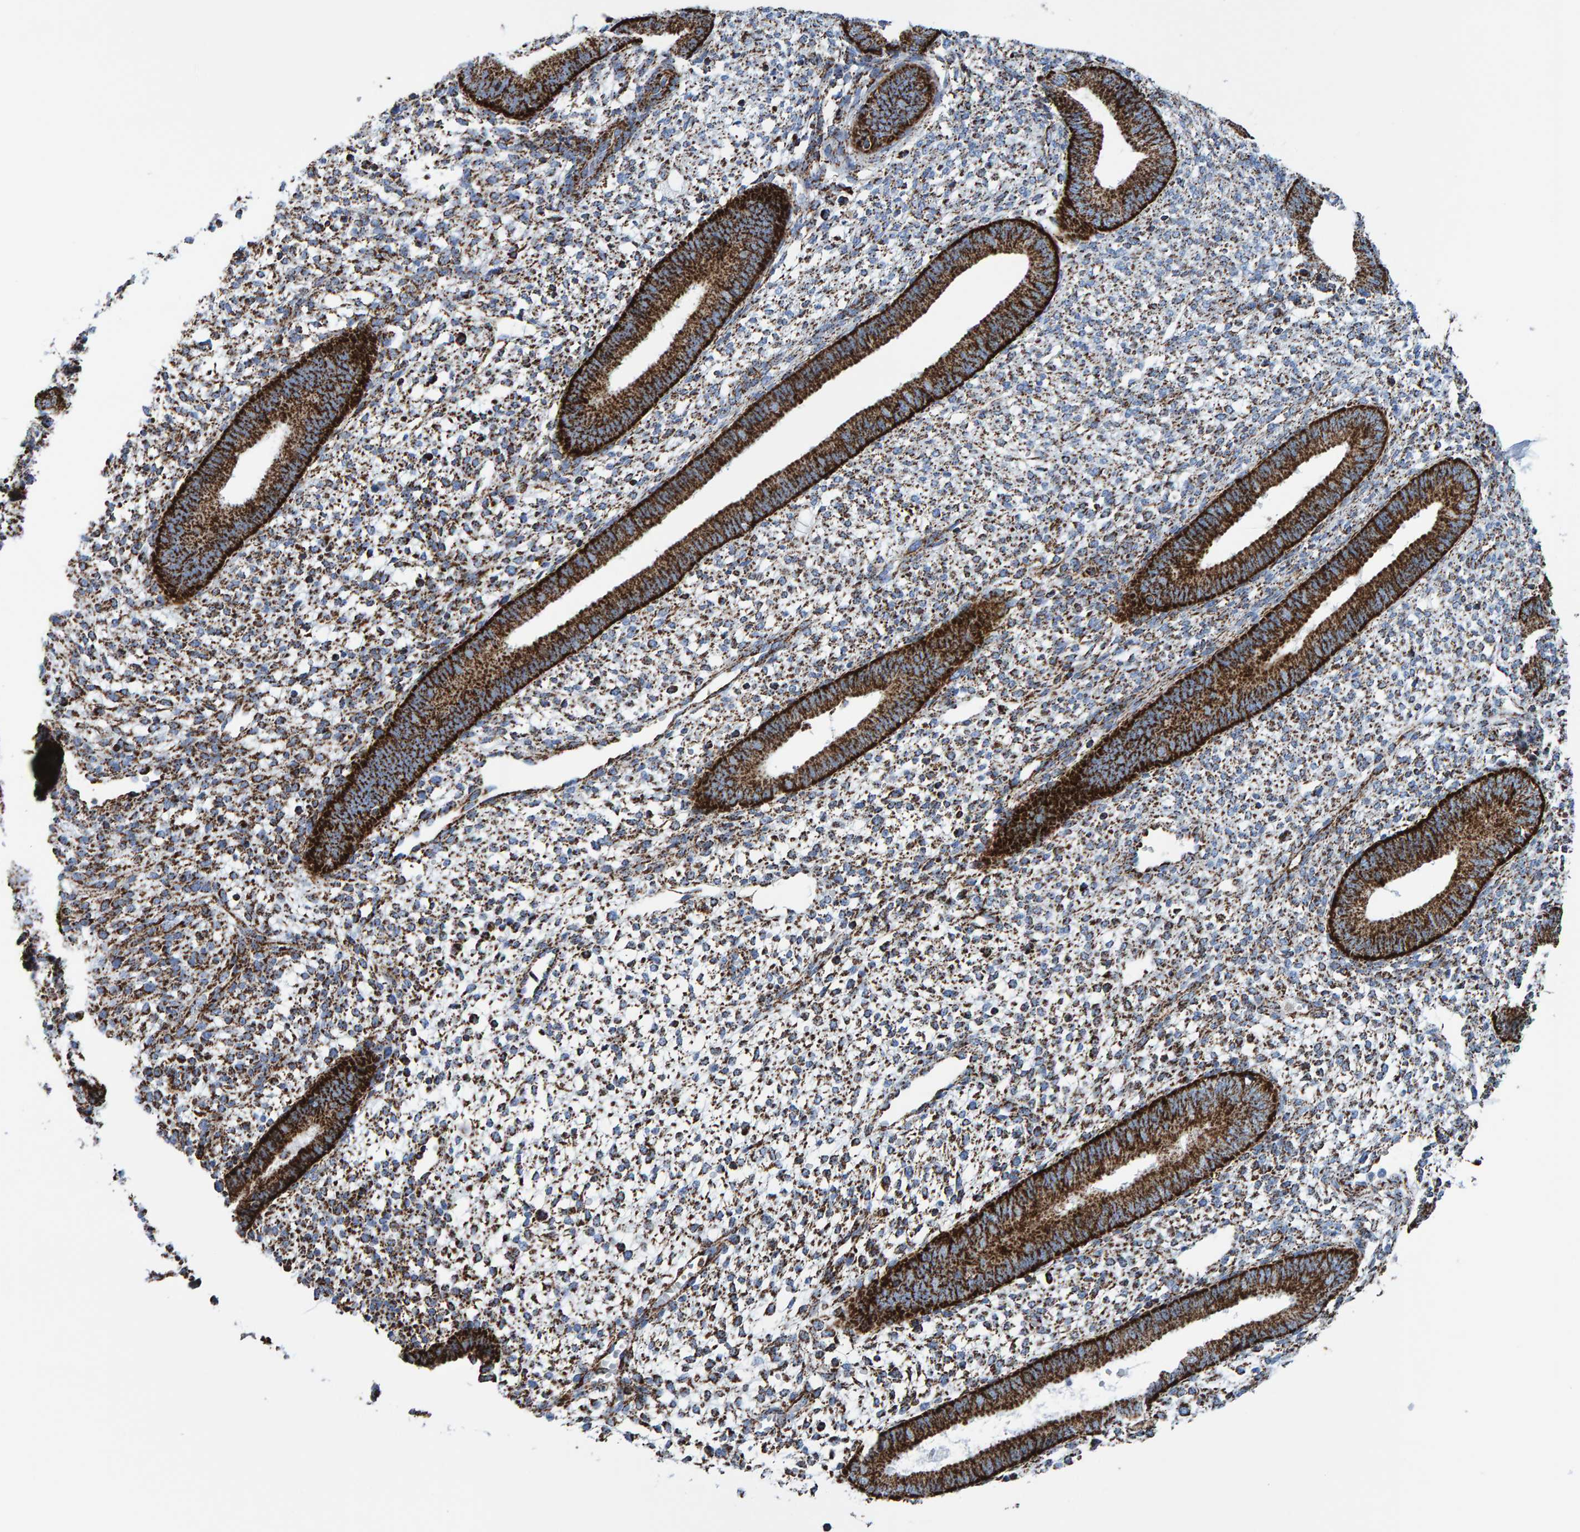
{"staining": {"intensity": "strong", "quantity": ">75%", "location": "cytoplasmic/membranous"}, "tissue": "endometrium", "cell_type": "Cells in endometrial stroma", "image_type": "normal", "snomed": [{"axis": "morphology", "description": "Normal tissue, NOS"}, {"axis": "topography", "description": "Endometrium"}], "caption": "Cells in endometrial stroma demonstrate high levels of strong cytoplasmic/membranous staining in approximately >75% of cells in normal human endometrium. (DAB (3,3'-diaminobenzidine) = brown stain, brightfield microscopy at high magnification).", "gene": "ENSG00000262660", "patient": {"sex": "female", "age": 46}}